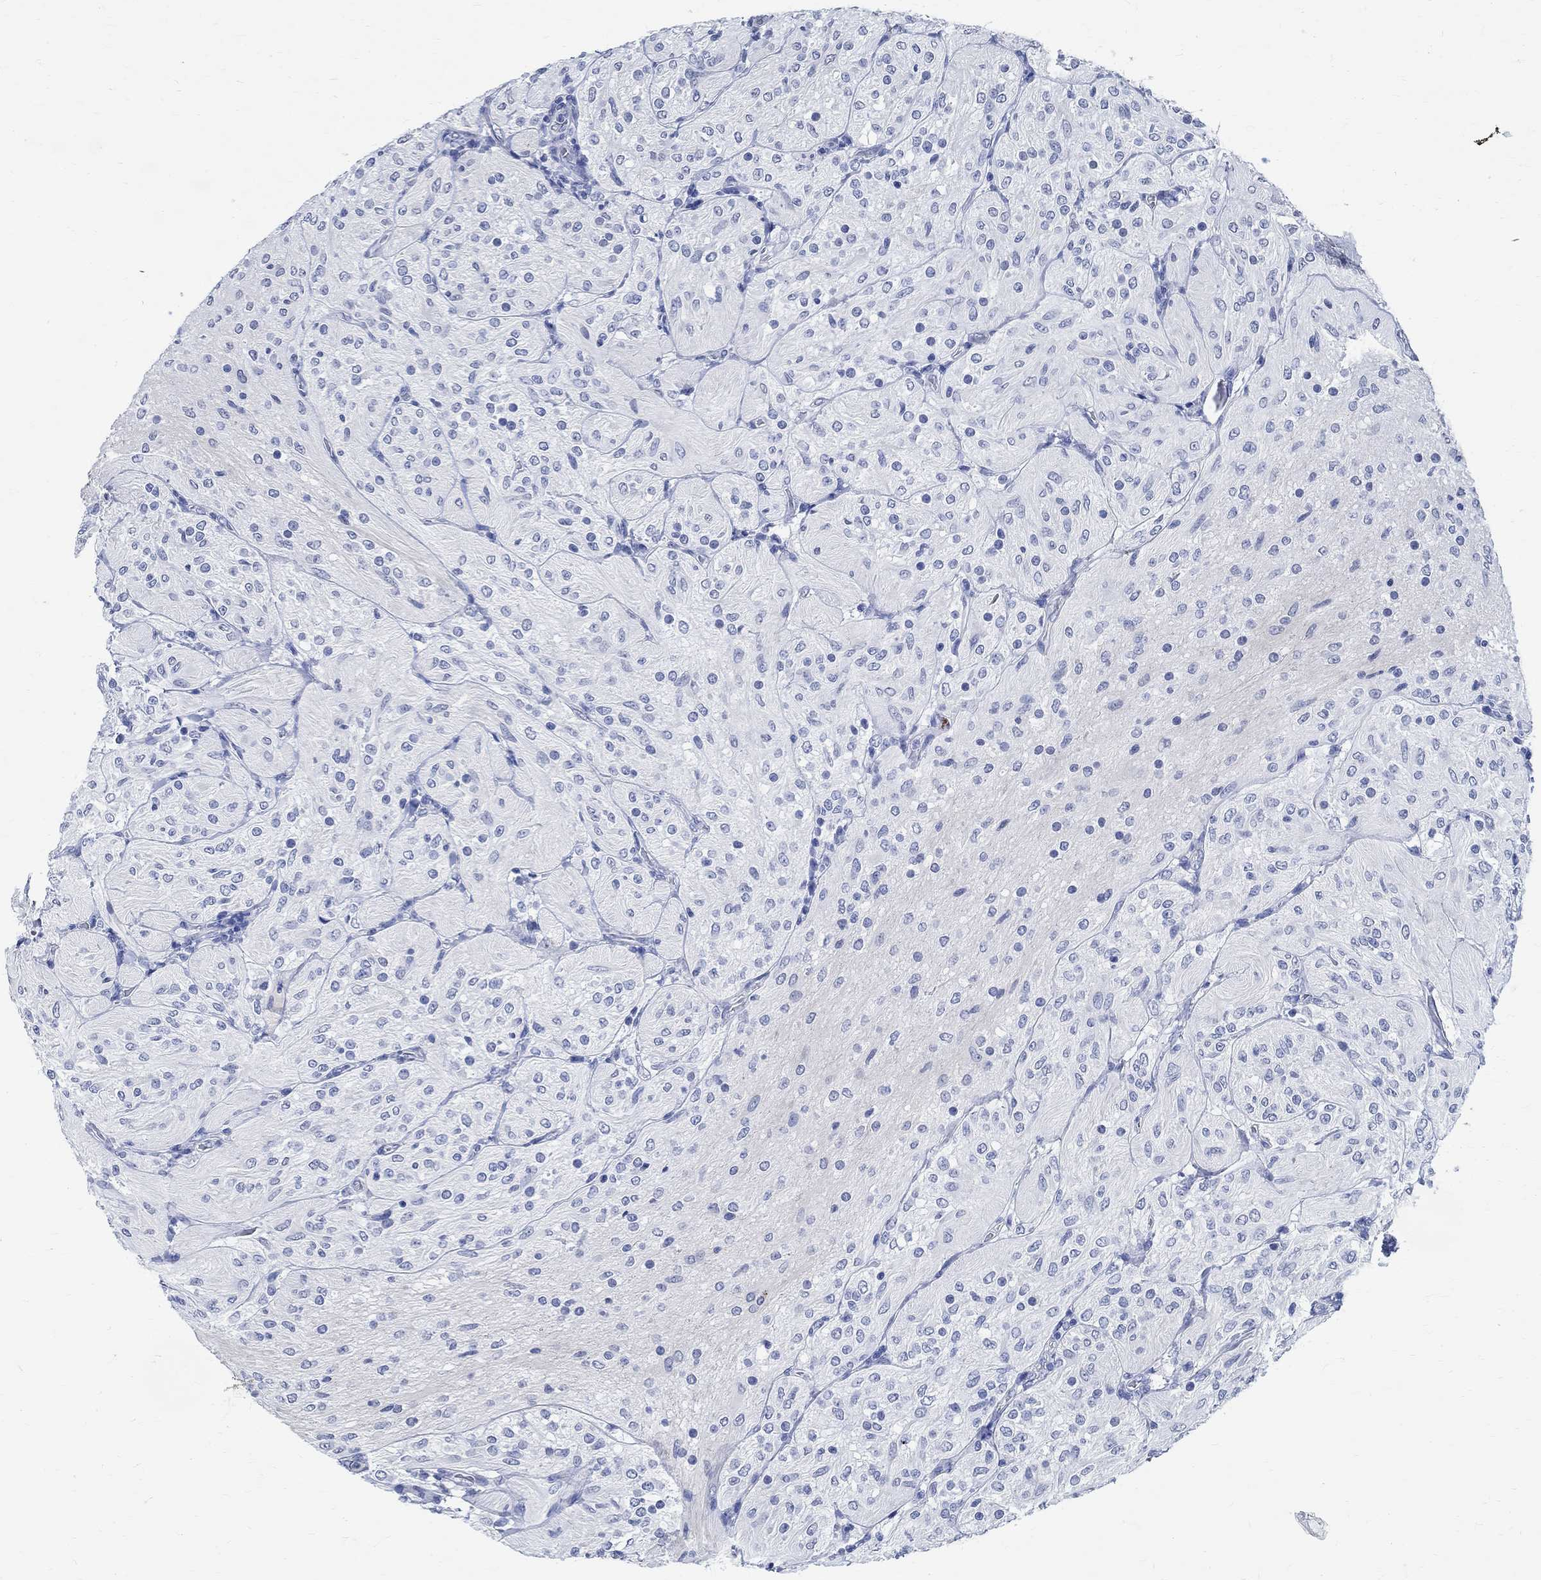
{"staining": {"intensity": "negative", "quantity": "none", "location": "none"}, "tissue": "glioma", "cell_type": "Tumor cells", "image_type": "cancer", "snomed": [{"axis": "morphology", "description": "Glioma, malignant, Low grade"}, {"axis": "topography", "description": "Brain"}], "caption": "This is an immunohistochemistry (IHC) image of glioma. There is no expression in tumor cells.", "gene": "TMEM221", "patient": {"sex": "male", "age": 3}}